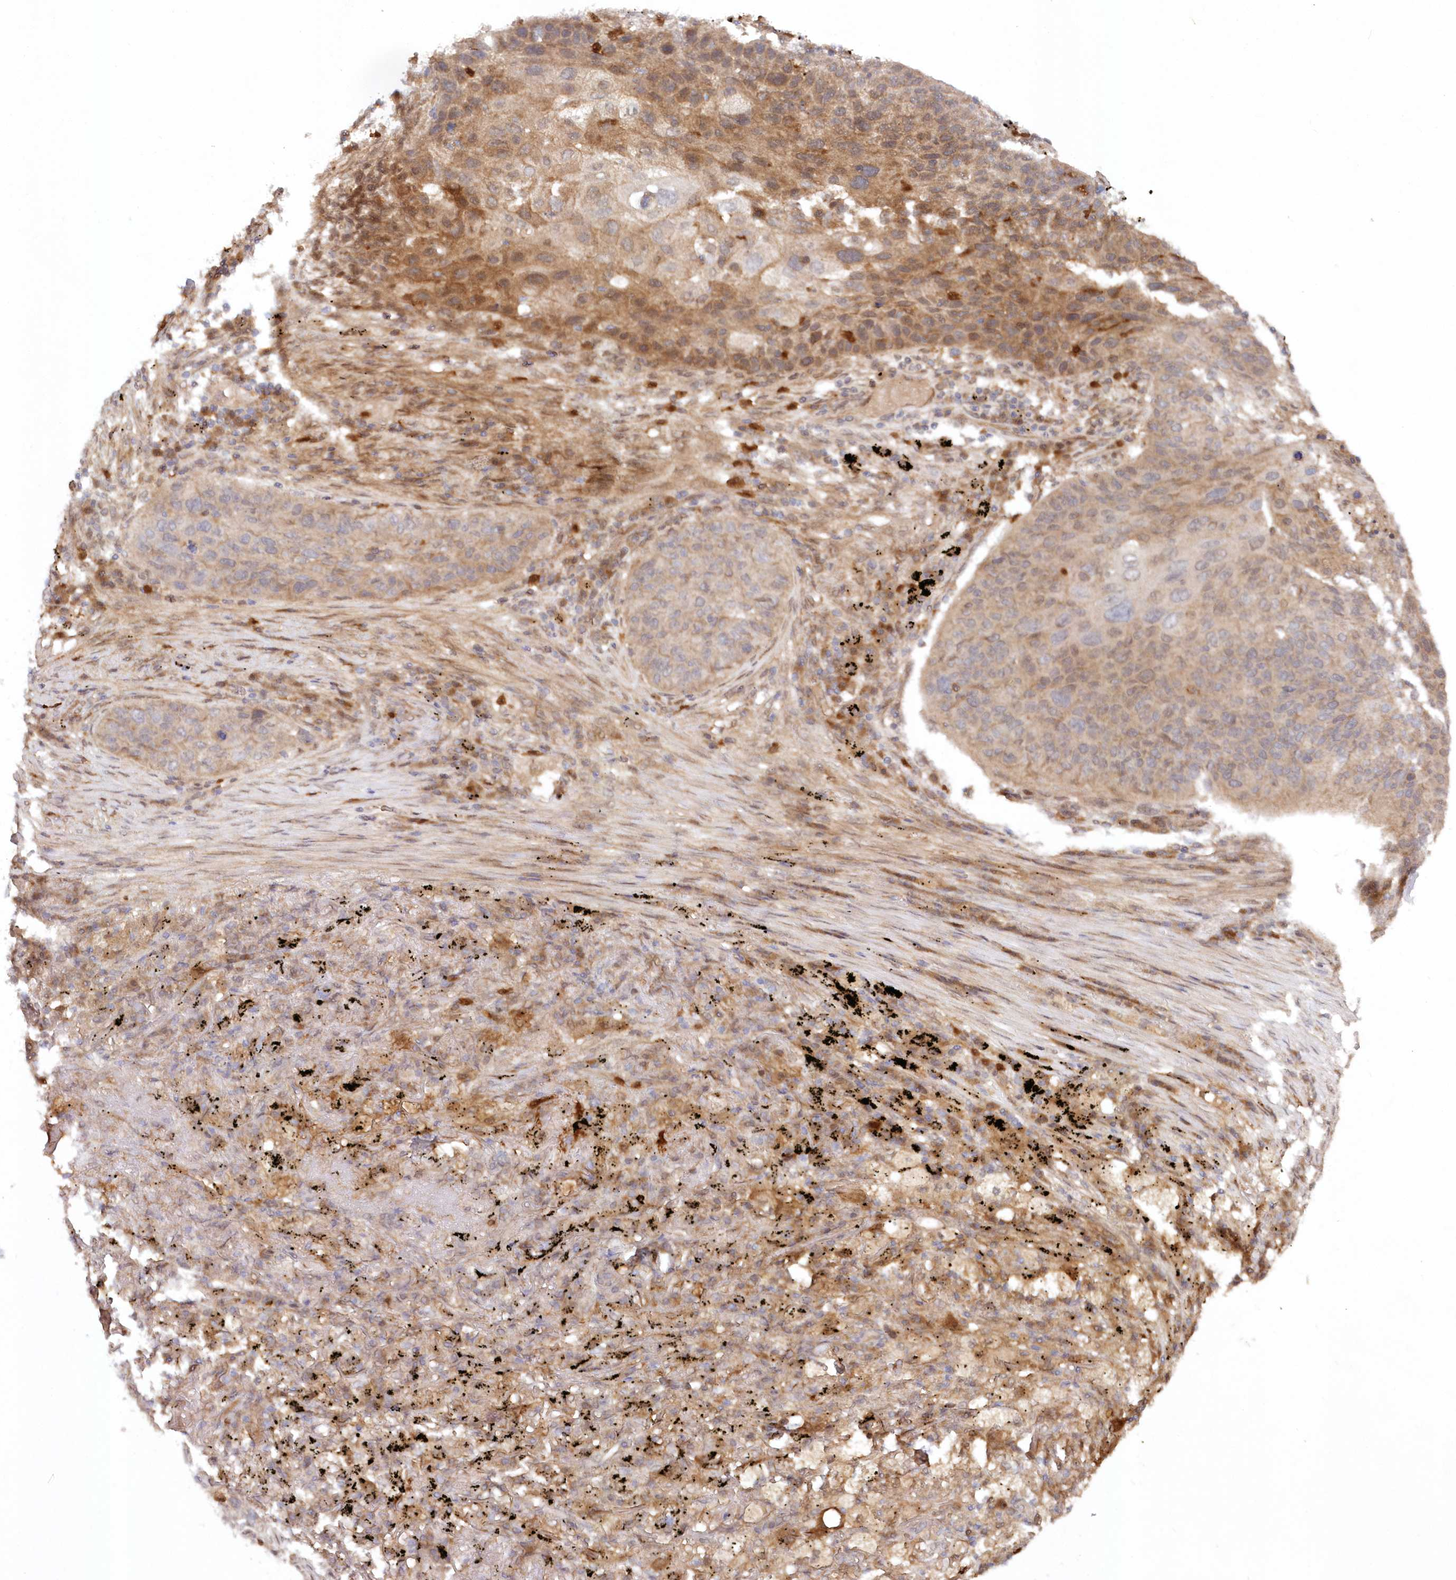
{"staining": {"intensity": "moderate", "quantity": "25%-75%", "location": "cytoplasmic/membranous"}, "tissue": "lung cancer", "cell_type": "Tumor cells", "image_type": "cancer", "snomed": [{"axis": "morphology", "description": "Squamous cell carcinoma, NOS"}, {"axis": "topography", "description": "Lung"}], "caption": "Immunohistochemistry of human squamous cell carcinoma (lung) demonstrates medium levels of moderate cytoplasmic/membranous expression in about 25%-75% of tumor cells.", "gene": "GBE1", "patient": {"sex": "female", "age": 63}}